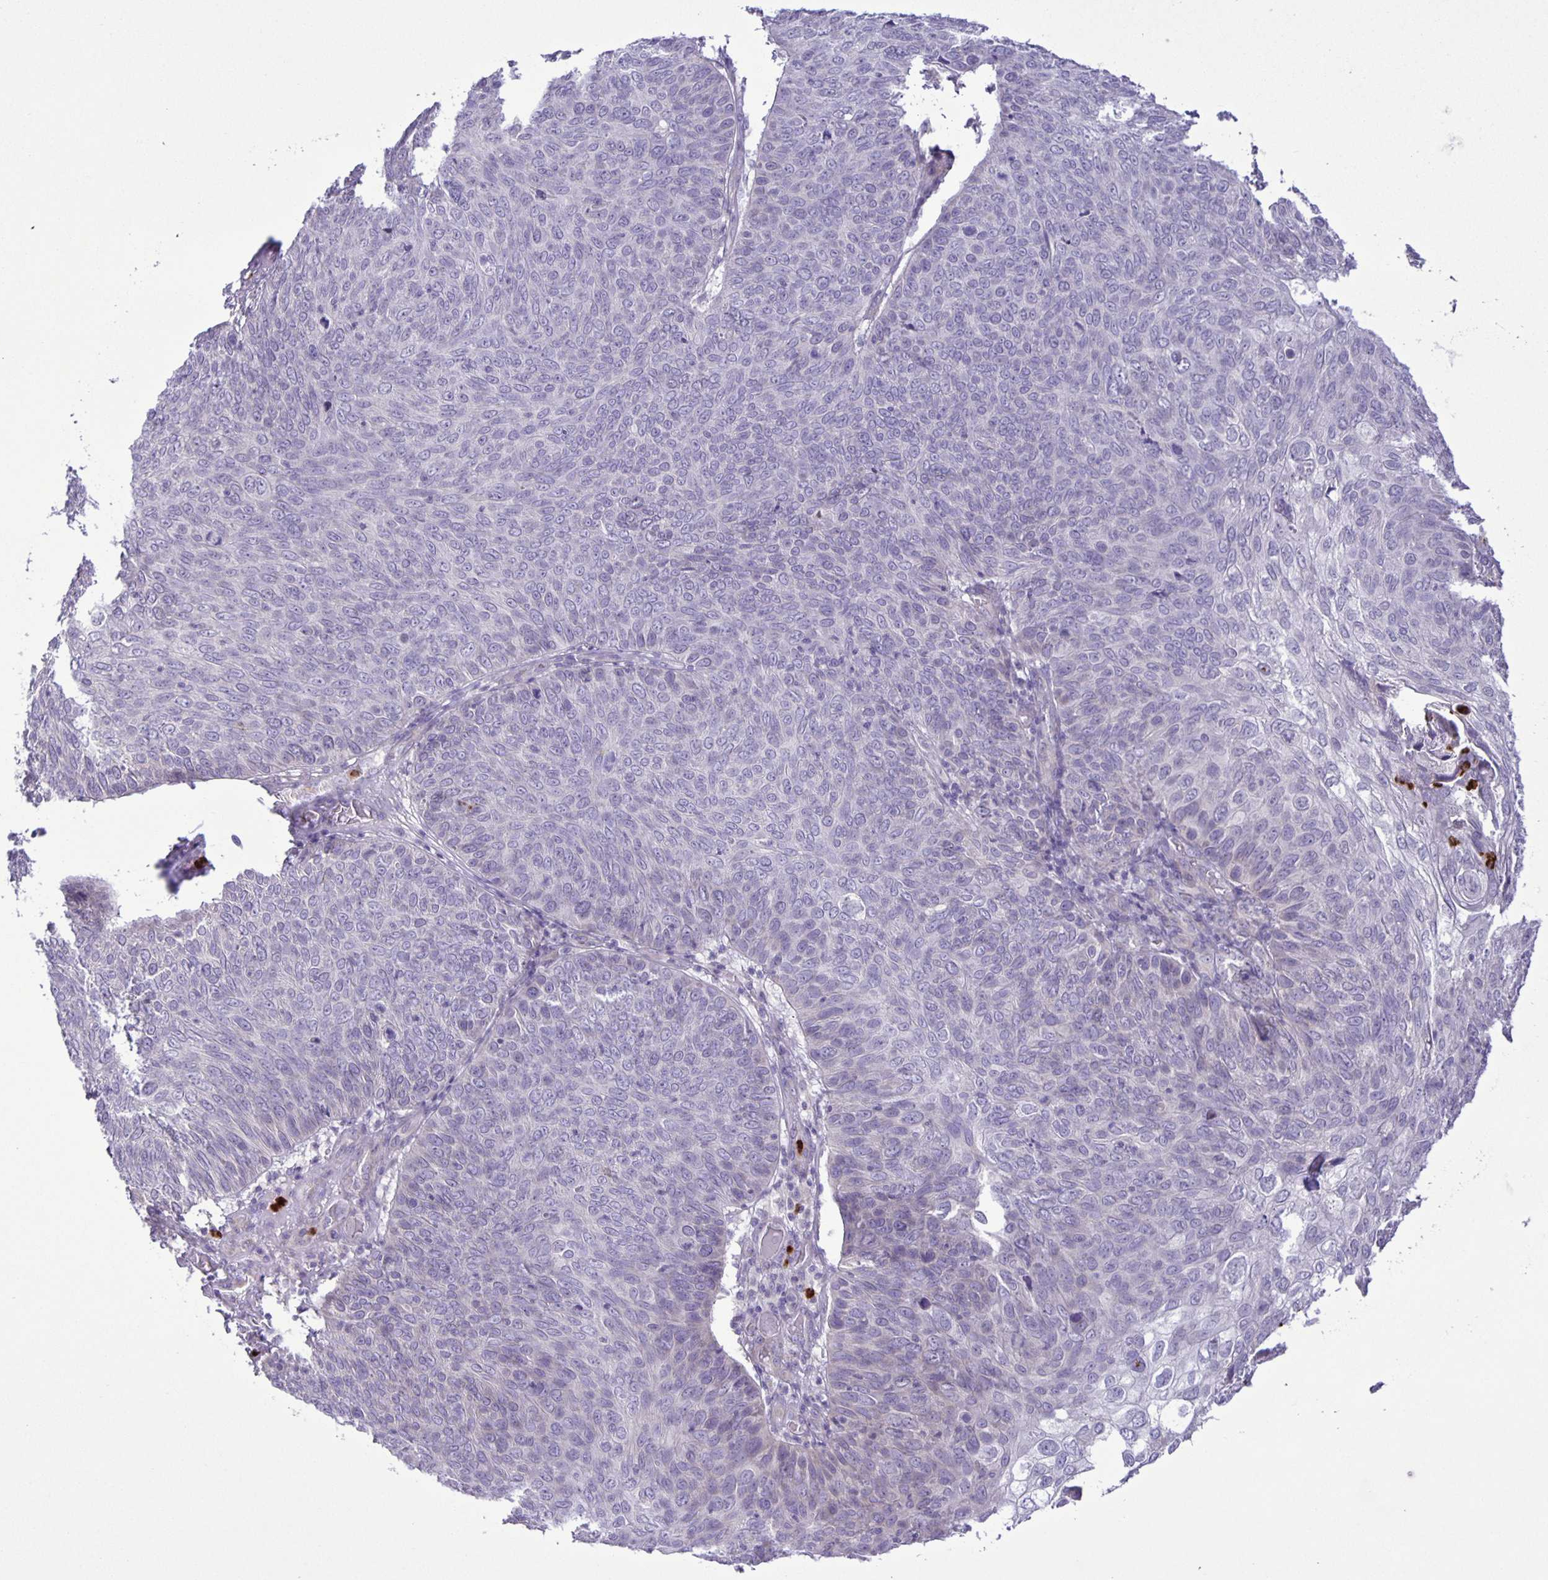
{"staining": {"intensity": "negative", "quantity": "none", "location": "none"}, "tissue": "skin cancer", "cell_type": "Tumor cells", "image_type": "cancer", "snomed": [{"axis": "morphology", "description": "Squamous cell carcinoma, NOS"}, {"axis": "topography", "description": "Skin"}], "caption": "Immunohistochemistry (IHC) of human skin cancer demonstrates no positivity in tumor cells. The staining is performed using DAB brown chromogen with nuclei counter-stained in using hematoxylin.", "gene": "ADCK1", "patient": {"sex": "male", "age": 87}}